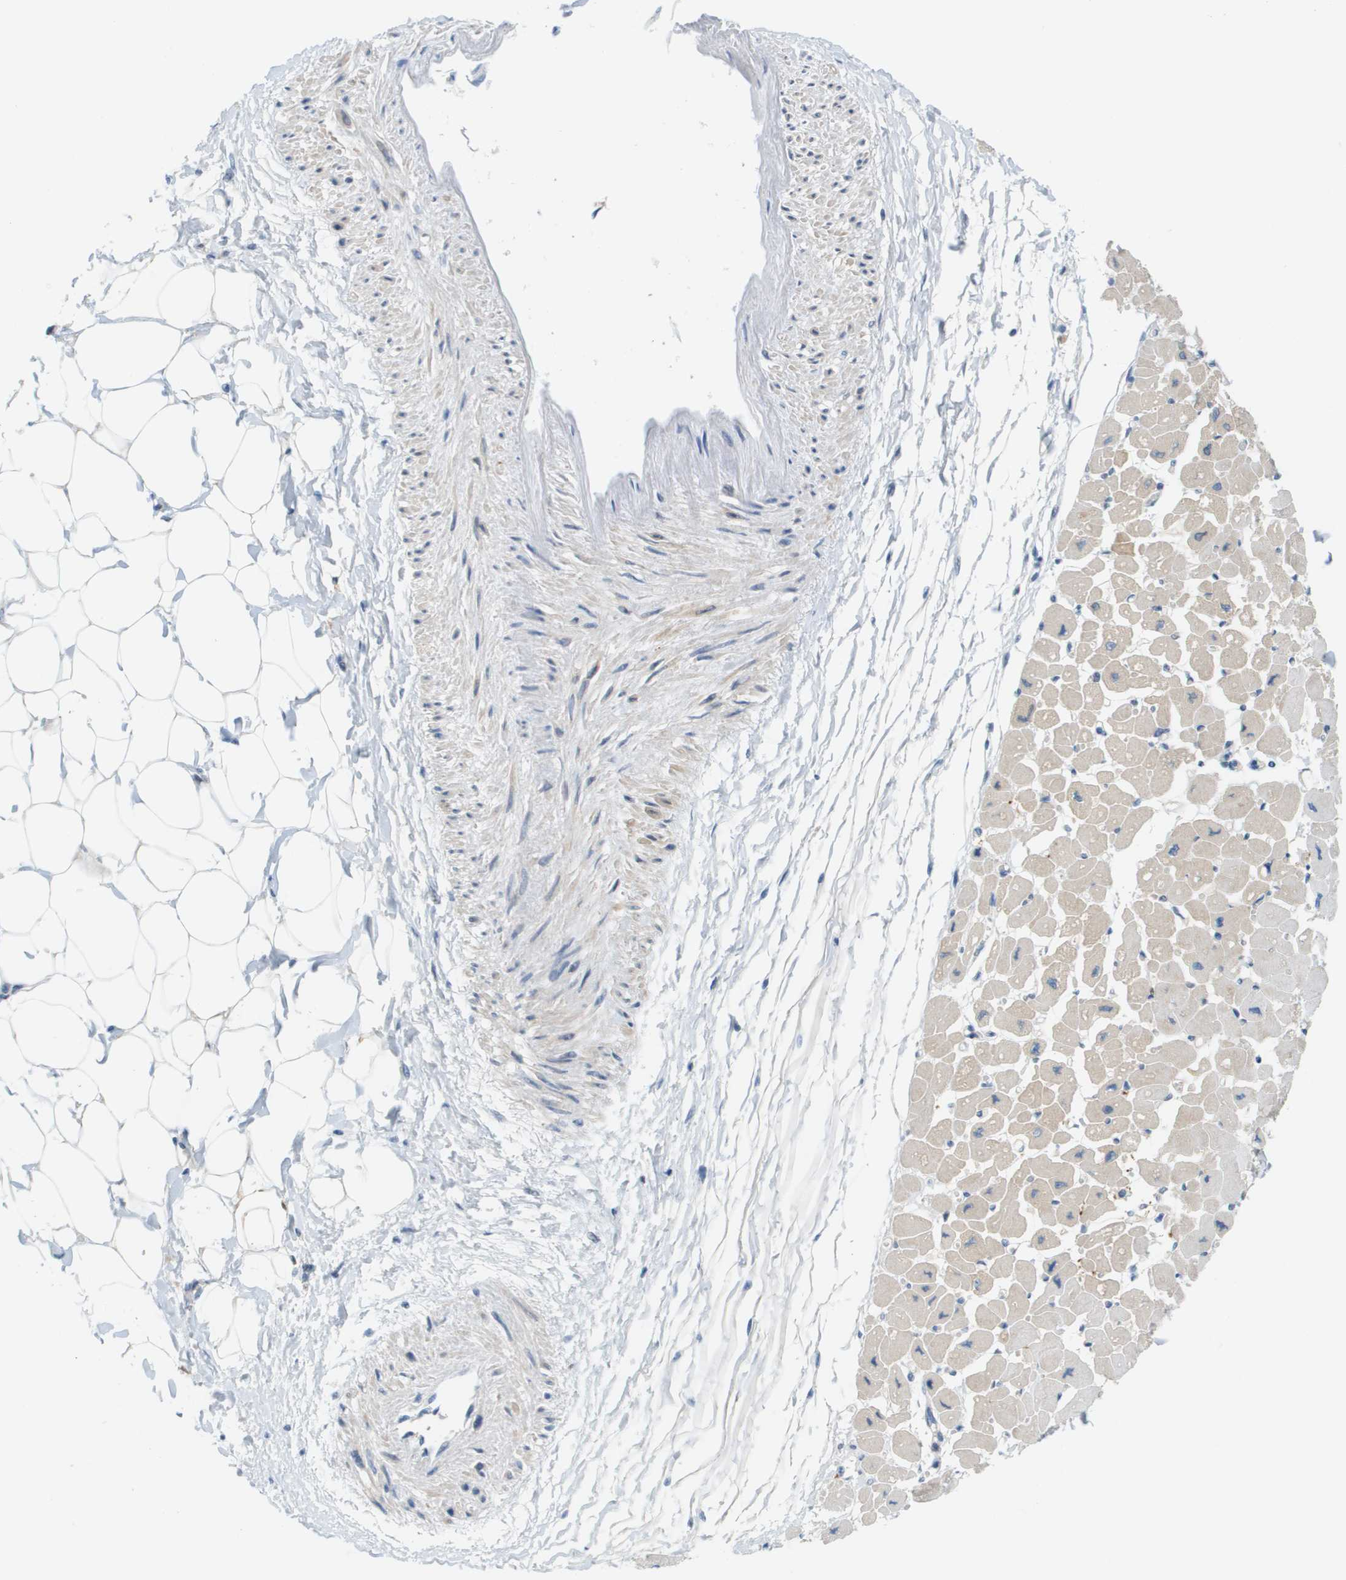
{"staining": {"intensity": "weak", "quantity": "25%-75%", "location": "cytoplasmic/membranous"}, "tissue": "heart muscle", "cell_type": "Cardiomyocytes", "image_type": "normal", "snomed": [{"axis": "morphology", "description": "Normal tissue, NOS"}, {"axis": "topography", "description": "Heart"}], "caption": "Immunohistochemical staining of benign heart muscle shows weak cytoplasmic/membranous protein positivity in approximately 25%-75% of cardiomyocytes. (Stains: DAB (3,3'-diaminobenzidine) in brown, nuclei in blue, Microscopy: brightfield microscopy at high magnification).", "gene": "CUL9", "patient": {"sex": "female", "age": 54}}